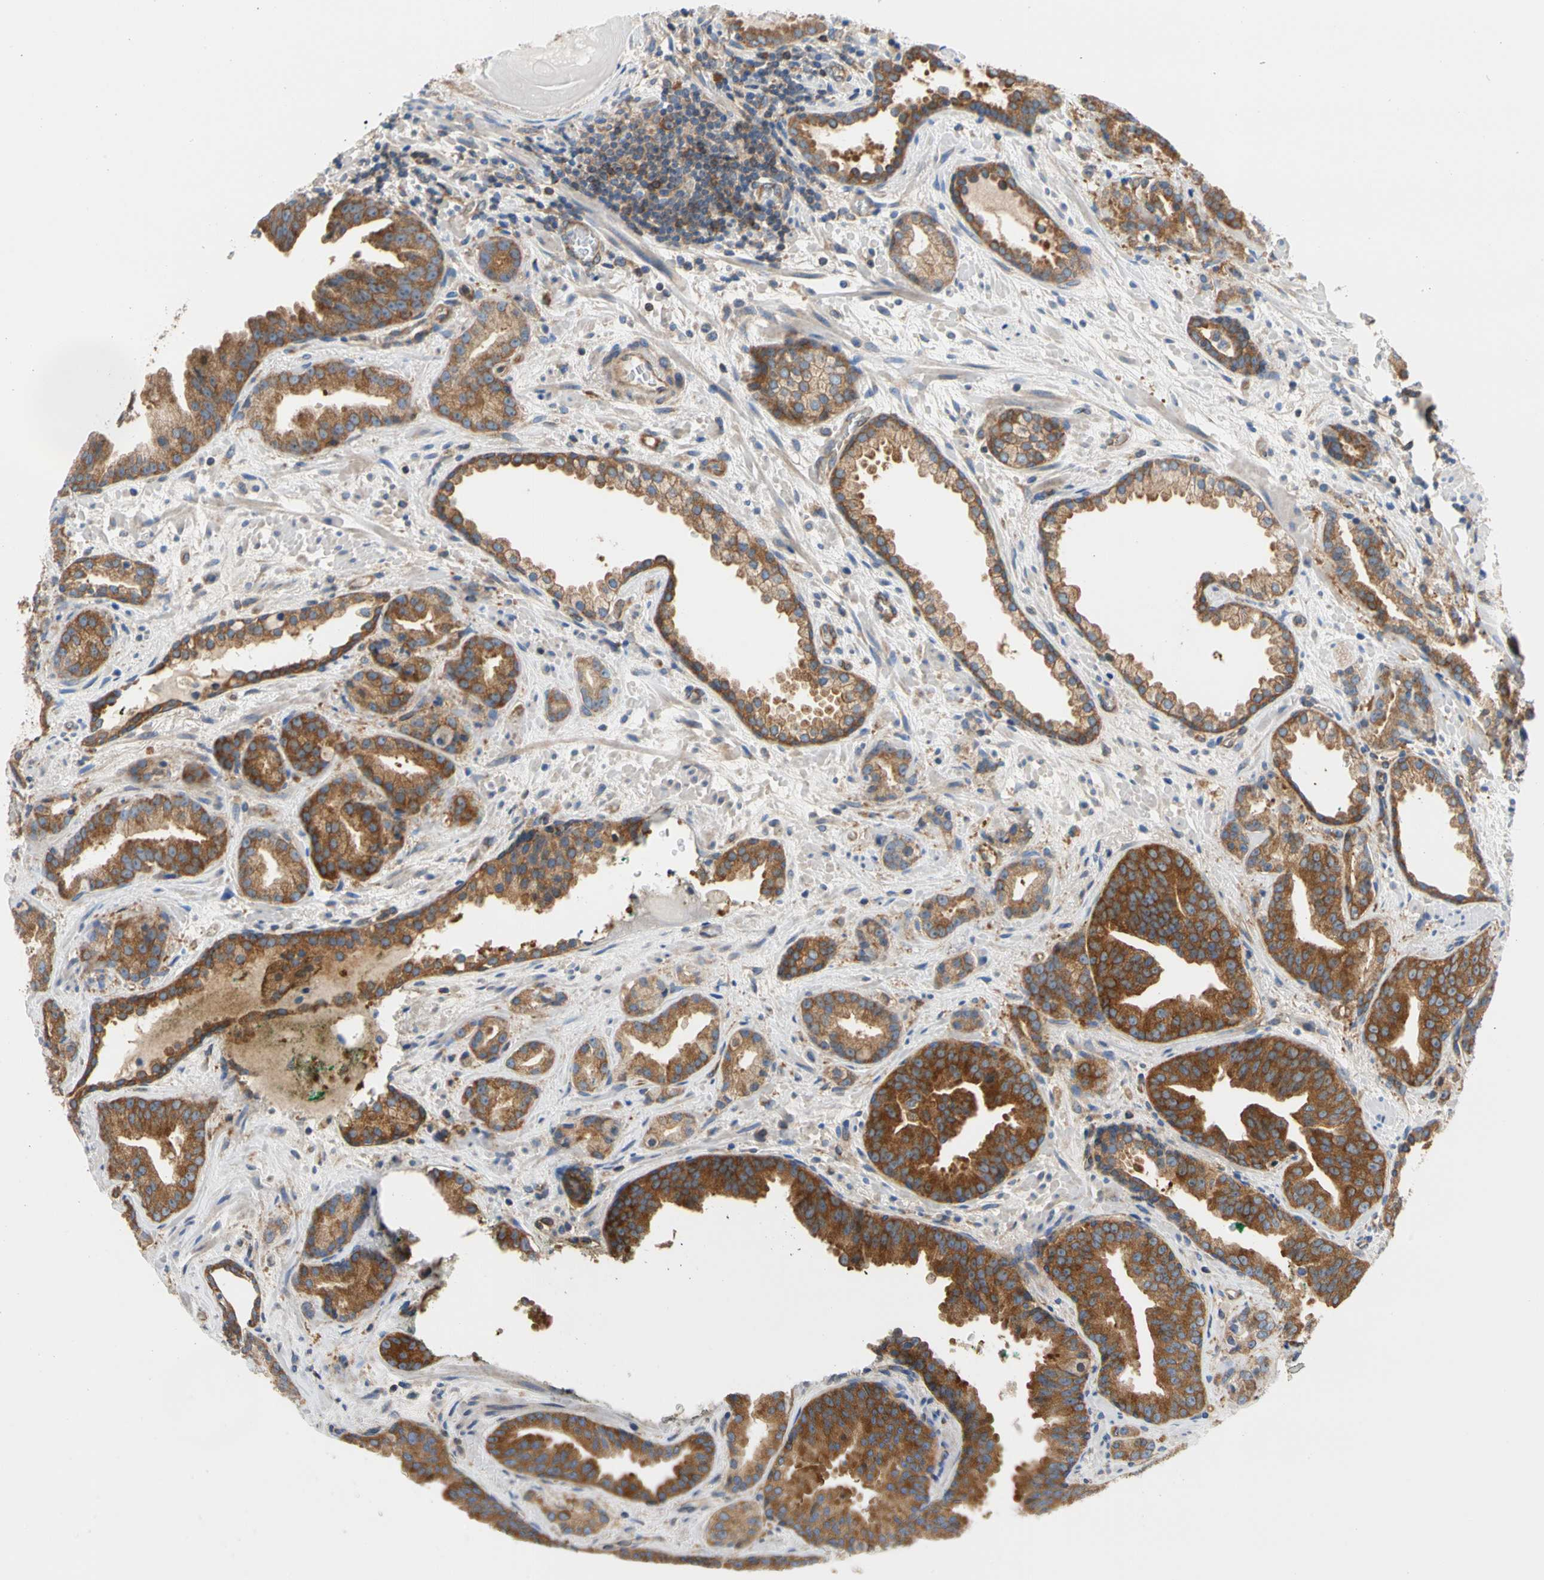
{"staining": {"intensity": "strong", "quantity": ">75%", "location": "cytoplasmic/membranous"}, "tissue": "prostate cancer", "cell_type": "Tumor cells", "image_type": "cancer", "snomed": [{"axis": "morphology", "description": "Adenocarcinoma, Low grade"}, {"axis": "topography", "description": "Prostate"}], "caption": "Approximately >75% of tumor cells in human prostate cancer exhibit strong cytoplasmic/membranous protein positivity as visualized by brown immunohistochemical staining.", "gene": "GPHN", "patient": {"sex": "male", "age": 63}}